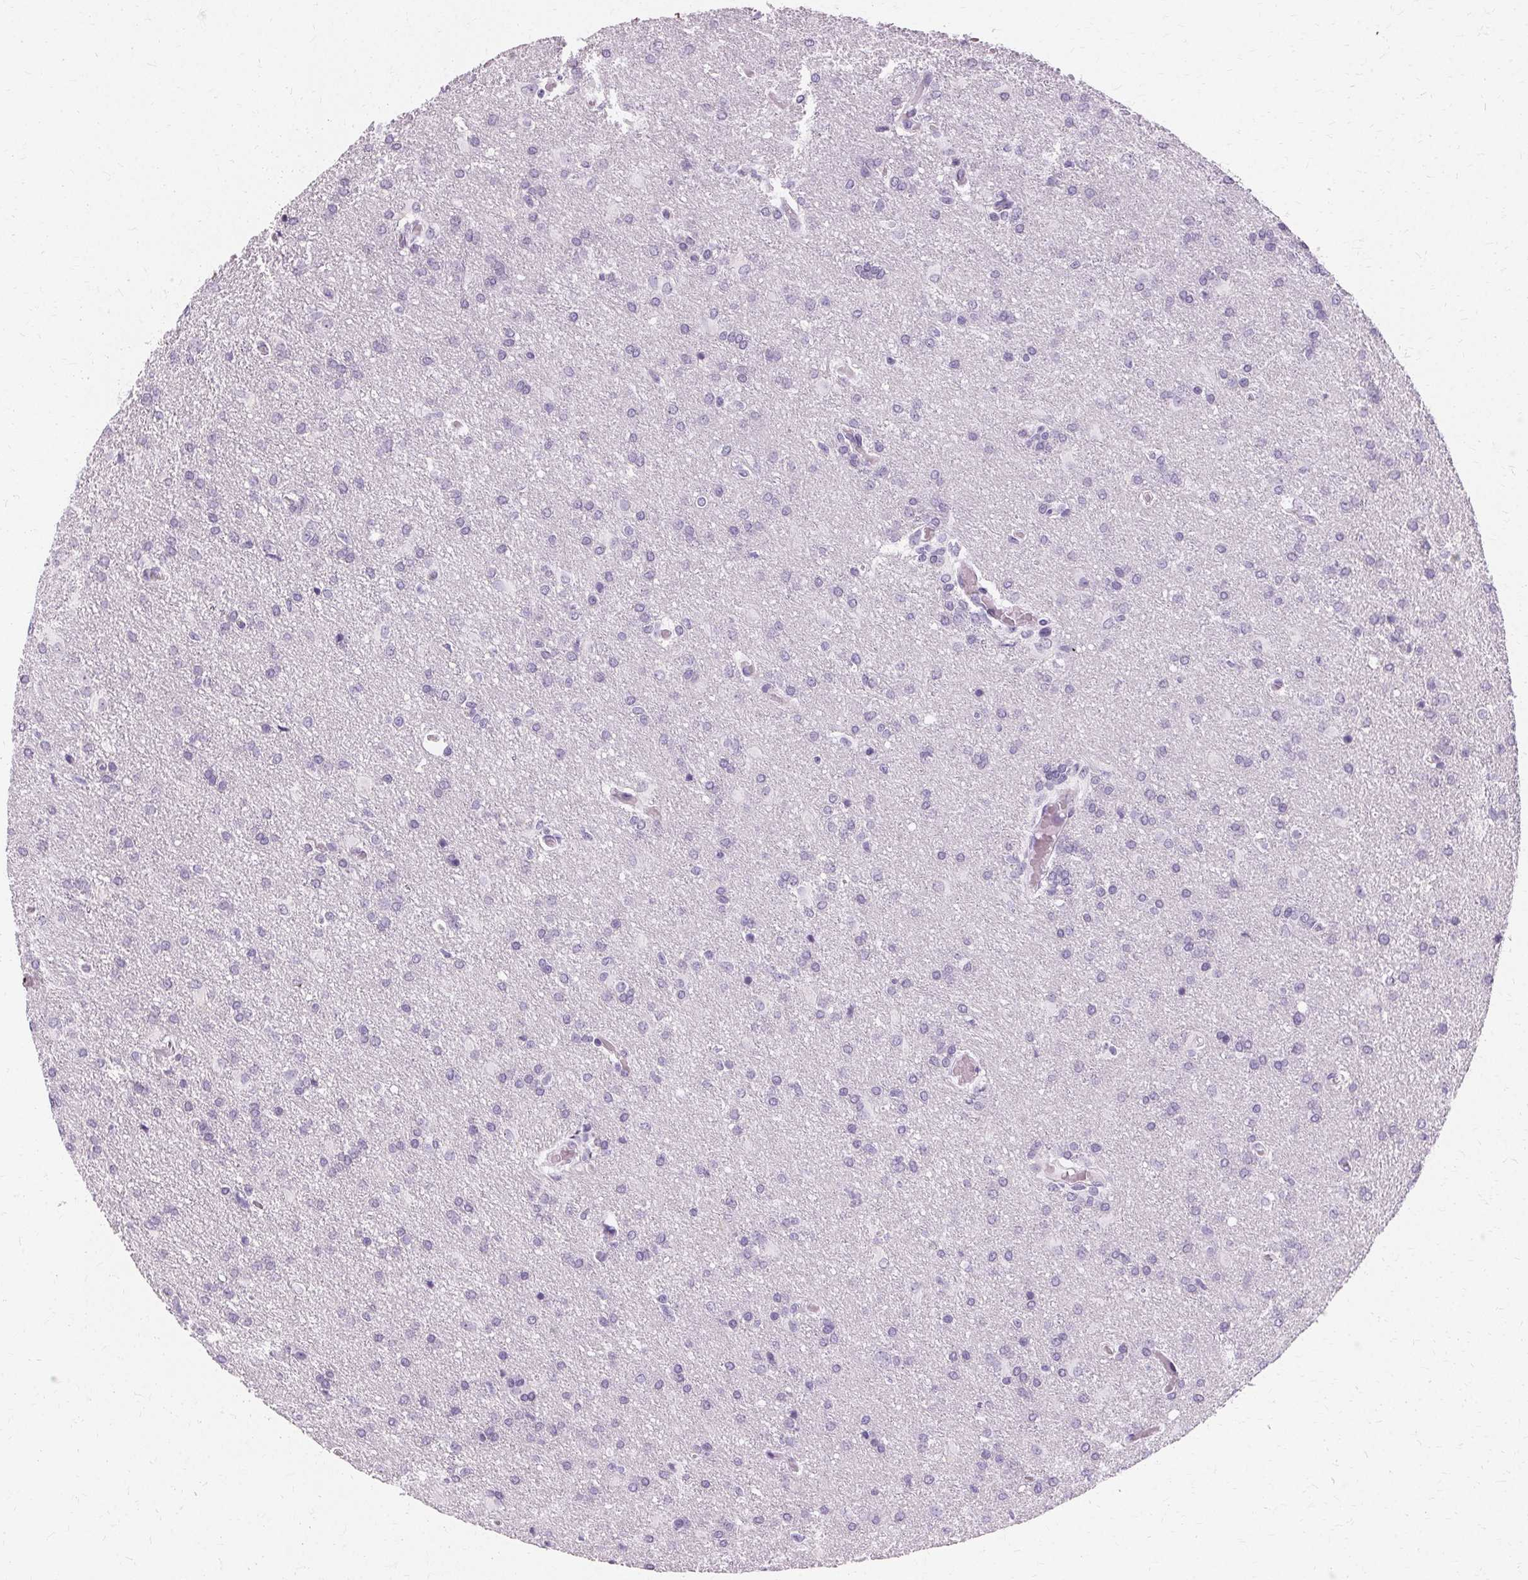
{"staining": {"intensity": "negative", "quantity": "none", "location": "none"}, "tissue": "glioma", "cell_type": "Tumor cells", "image_type": "cancer", "snomed": [{"axis": "morphology", "description": "Glioma, malignant, High grade"}, {"axis": "topography", "description": "Brain"}], "caption": "Human malignant high-grade glioma stained for a protein using immunohistochemistry exhibits no expression in tumor cells.", "gene": "KRT6C", "patient": {"sex": "male", "age": 68}}